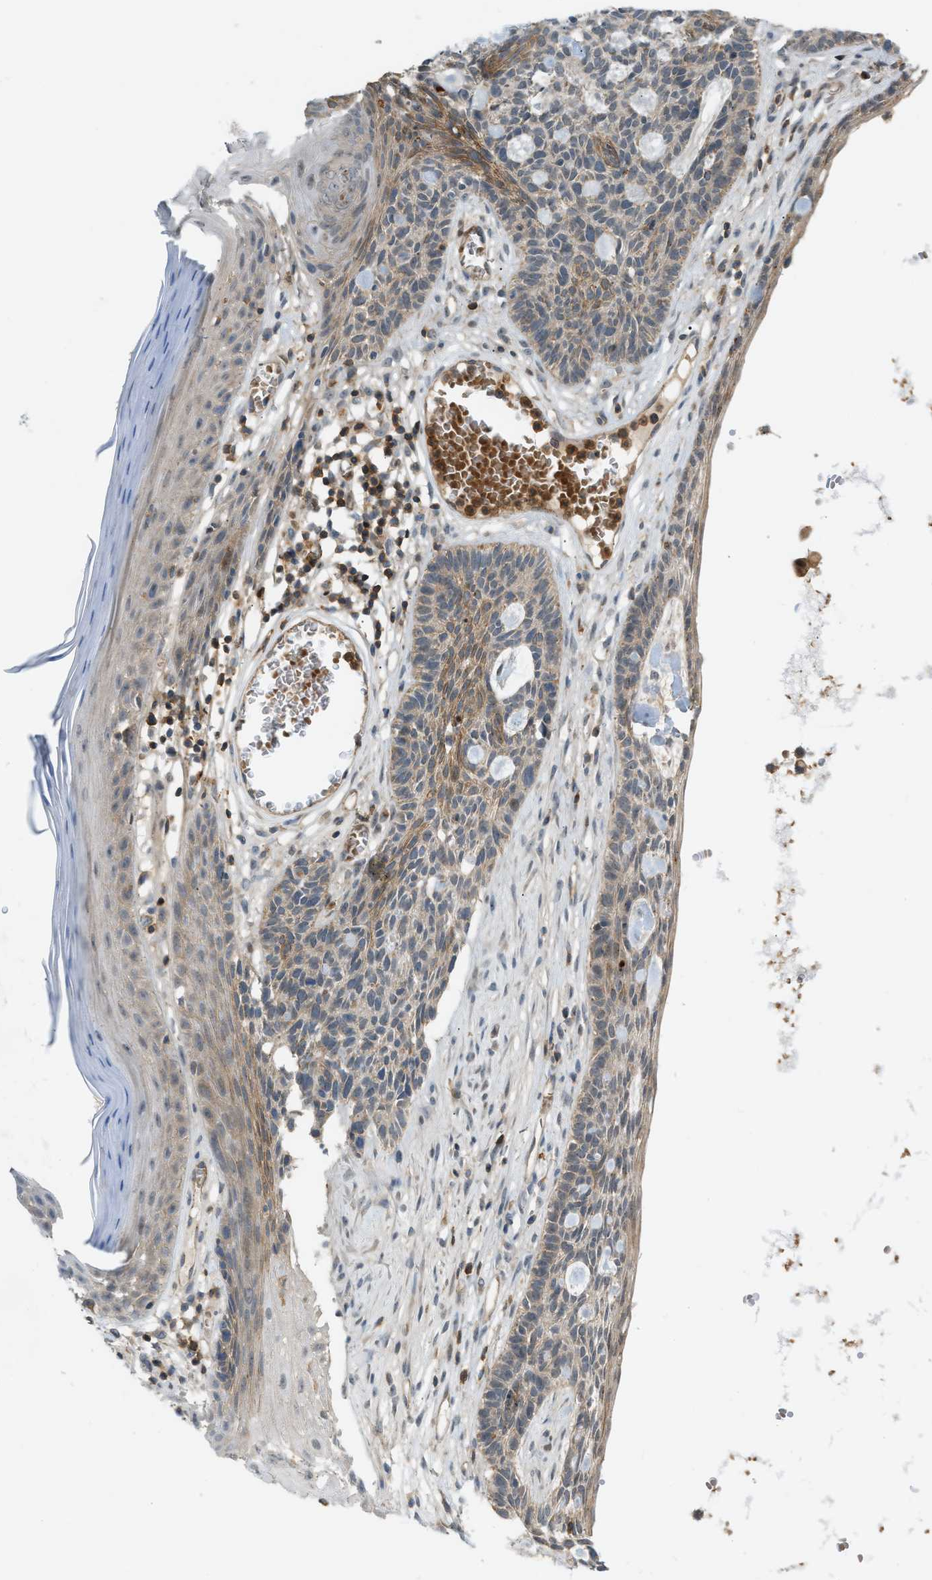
{"staining": {"intensity": "weak", "quantity": ">75%", "location": "cytoplasmic/membranous"}, "tissue": "skin cancer", "cell_type": "Tumor cells", "image_type": "cancer", "snomed": [{"axis": "morphology", "description": "Basal cell carcinoma"}, {"axis": "topography", "description": "Skin"}], "caption": "Basal cell carcinoma (skin) stained for a protein exhibits weak cytoplasmic/membranous positivity in tumor cells.", "gene": "GRK6", "patient": {"sex": "male", "age": 67}}